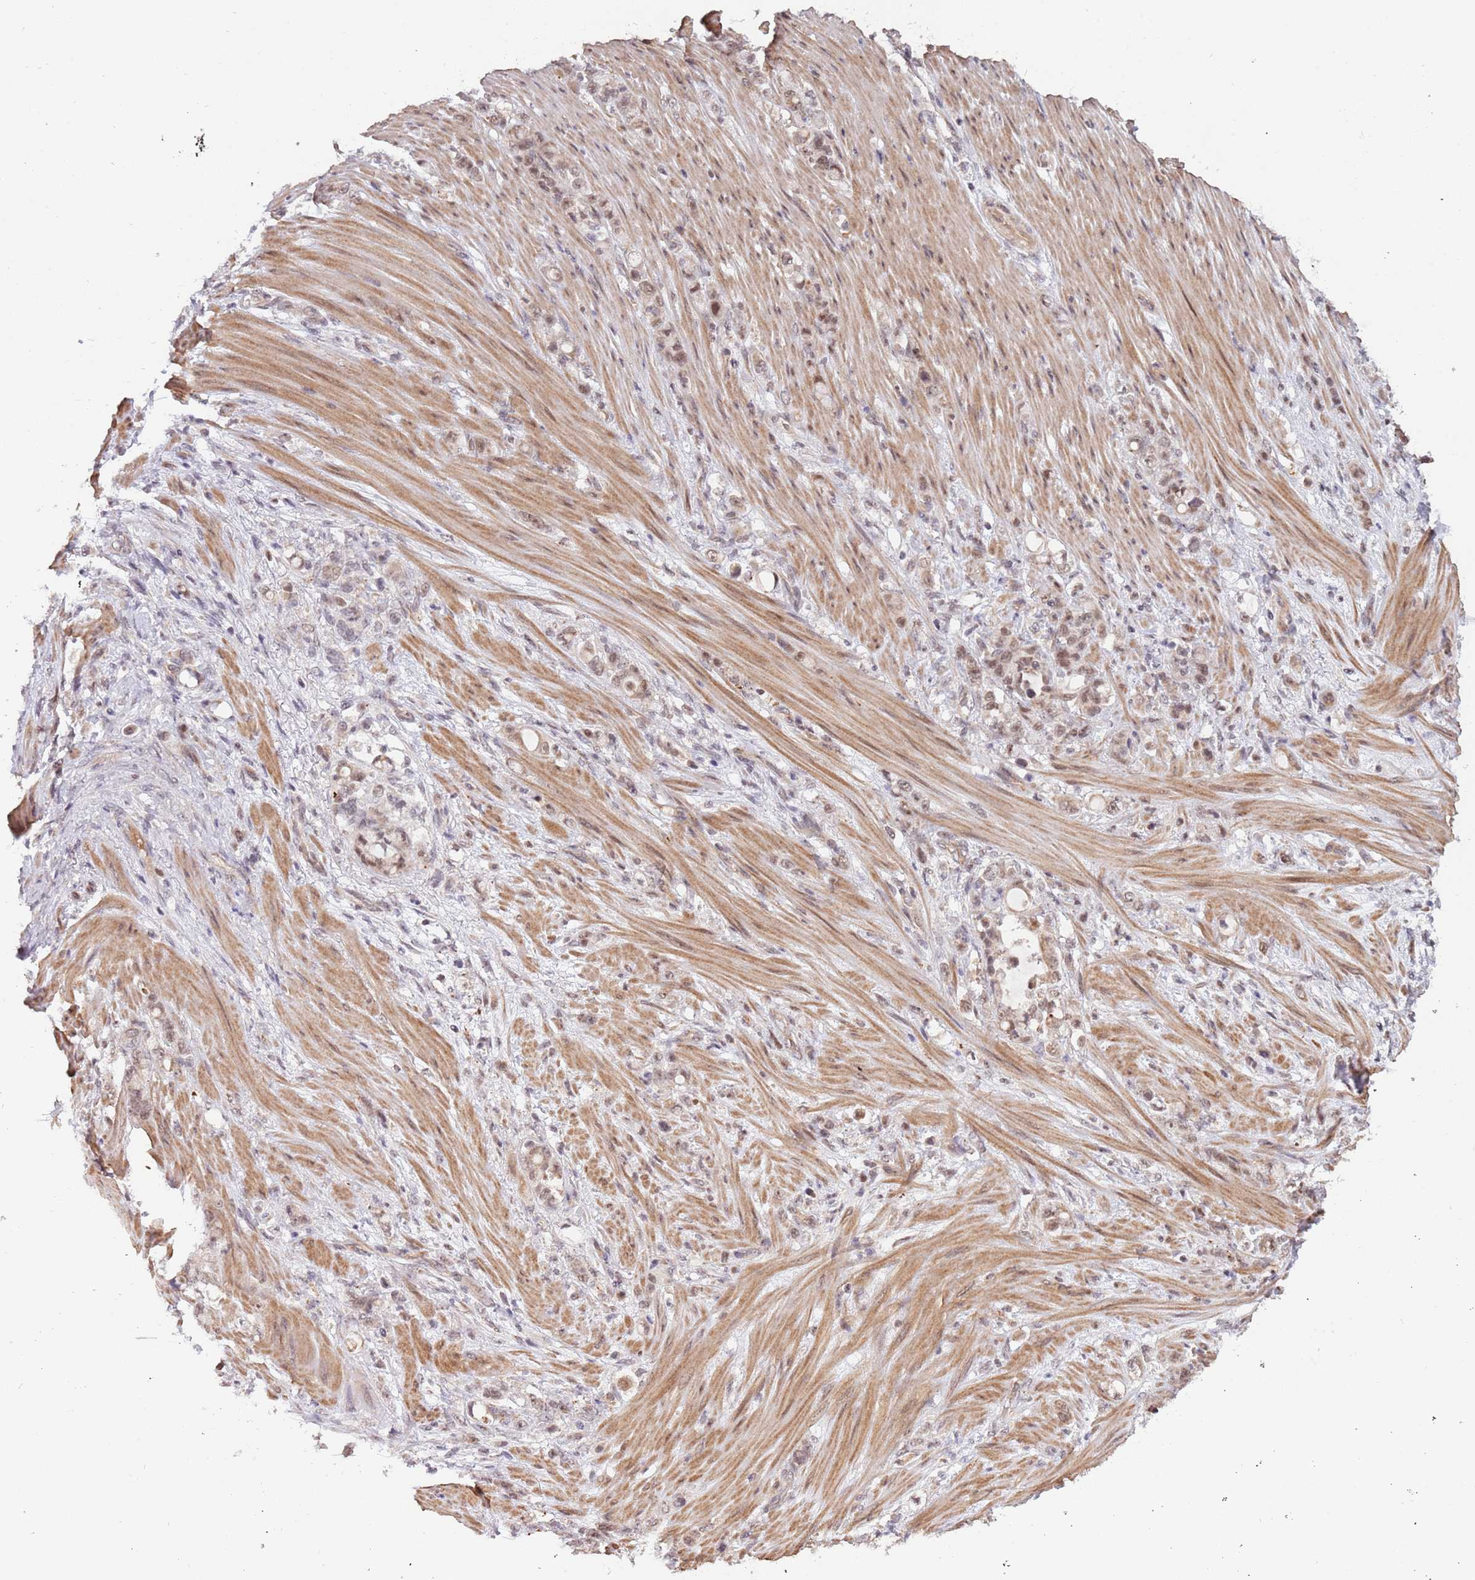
{"staining": {"intensity": "weak", "quantity": "25%-75%", "location": "nuclear"}, "tissue": "stomach cancer", "cell_type": "Tumor cells", "image_type": "cancer", "snomed": [{"axis": "morphology", "description": "Normal tissue, NOS"}, {"axis": "morphology", "description": "Adenocarcinoma, NOS"}, {"axis": "topography", "description": "Stomach"}], "caption": "The immunohistochemical stain labels weak nuclear staining in tumor cells of adenocarcinoma (stomach) tissue.", "gene": "SUDS3", "patient": {"sex": "female", "age": 79}}